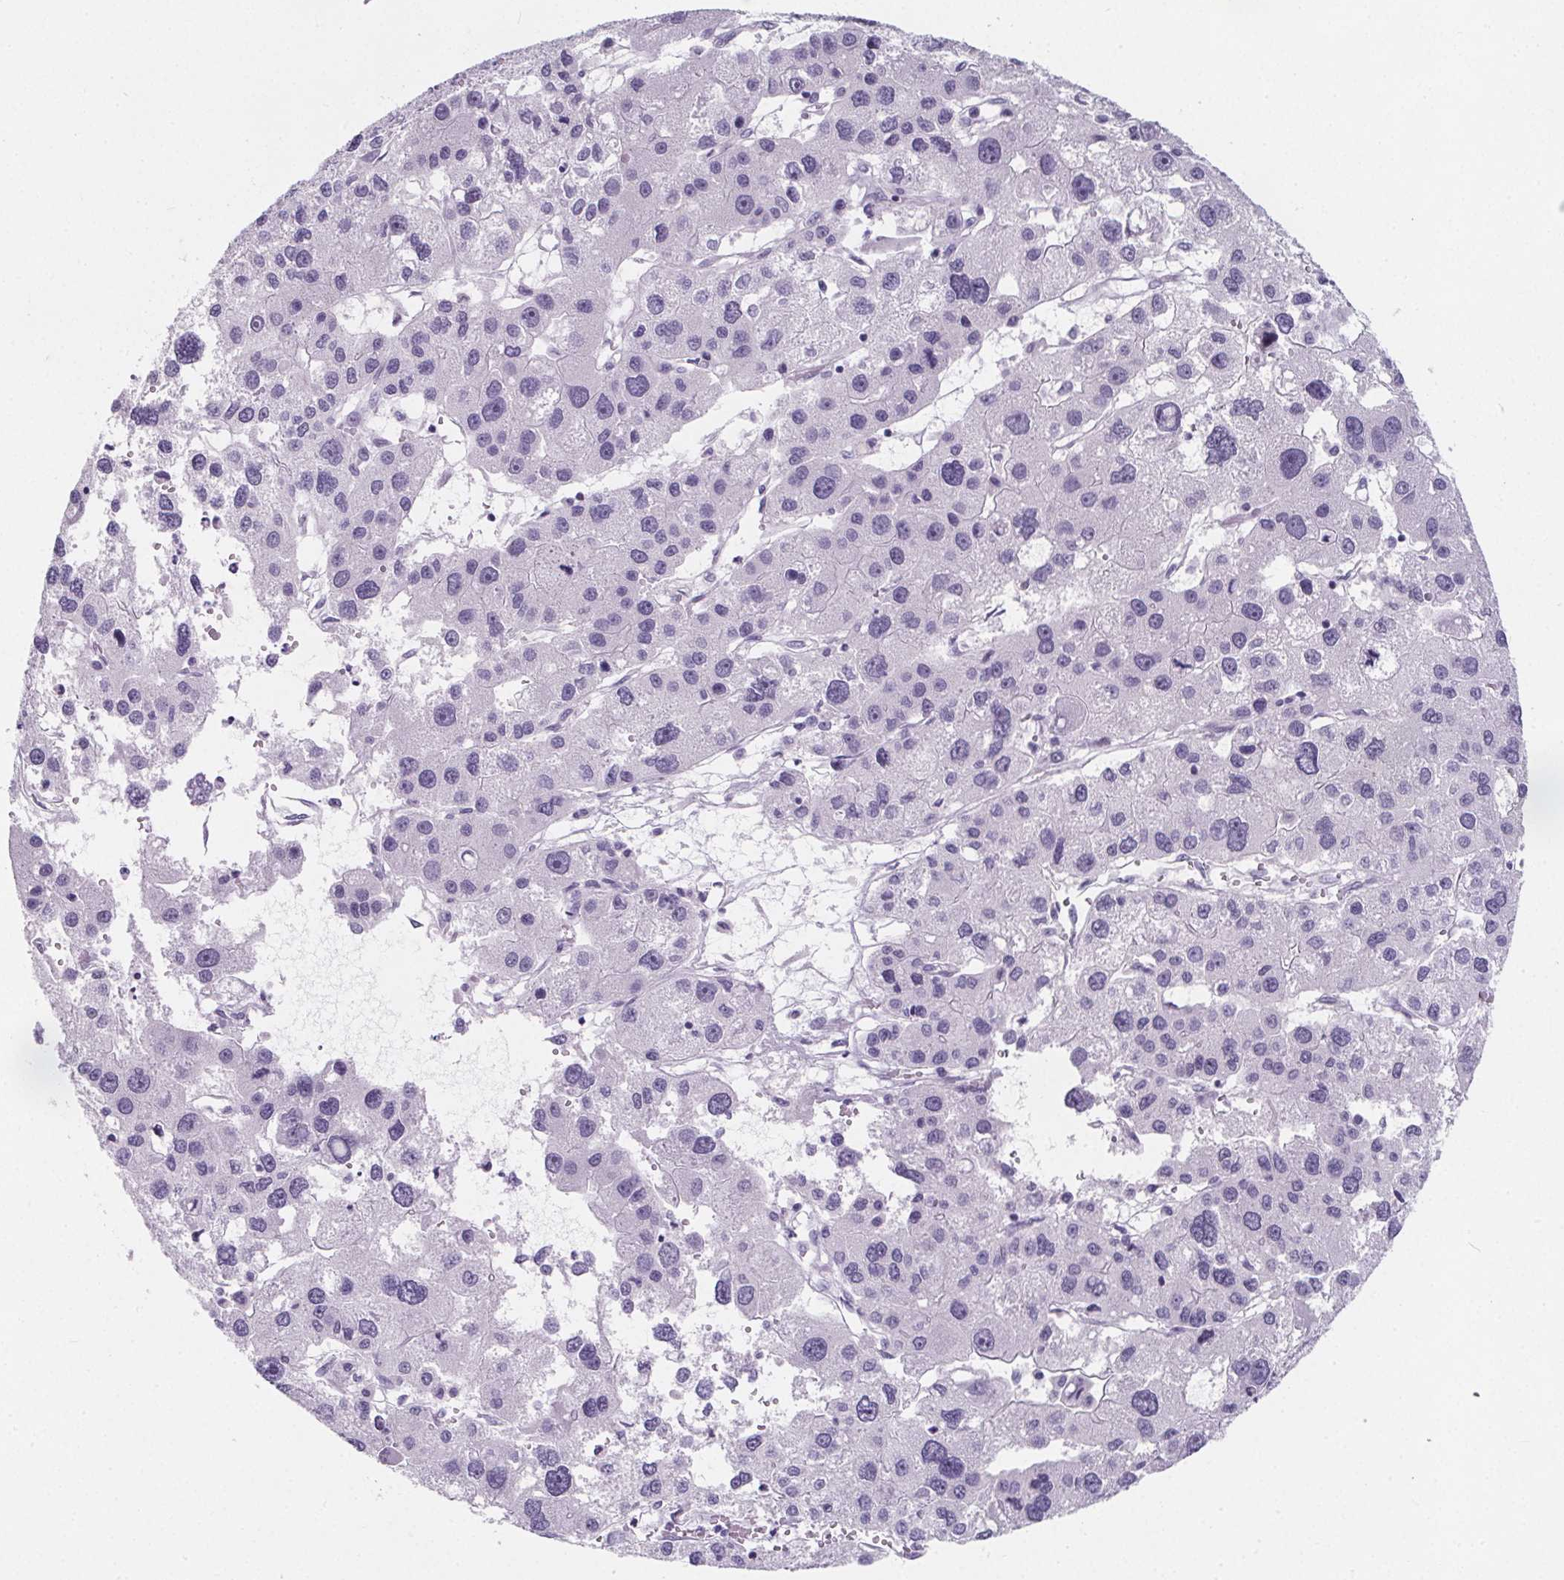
{"staining": {"intensity": "negative", "quantity": "none", "location": "none"}, "tissue": "liver cancer", "cell_type": "Tumor cells", "image_type": "cancer", "snomed": [{"axis": "morphology", "description": "Carcinoma, Hepatocellular, NOS"}, {"axis": "topography", "description": "Liver"}], "caption": "An IHC photomicrograph of liver cancer is shown. There is no staining in tumor cells of liver cancer.", "gene": "ADRB1", "patient": {"sex": "male", "age": 73}}